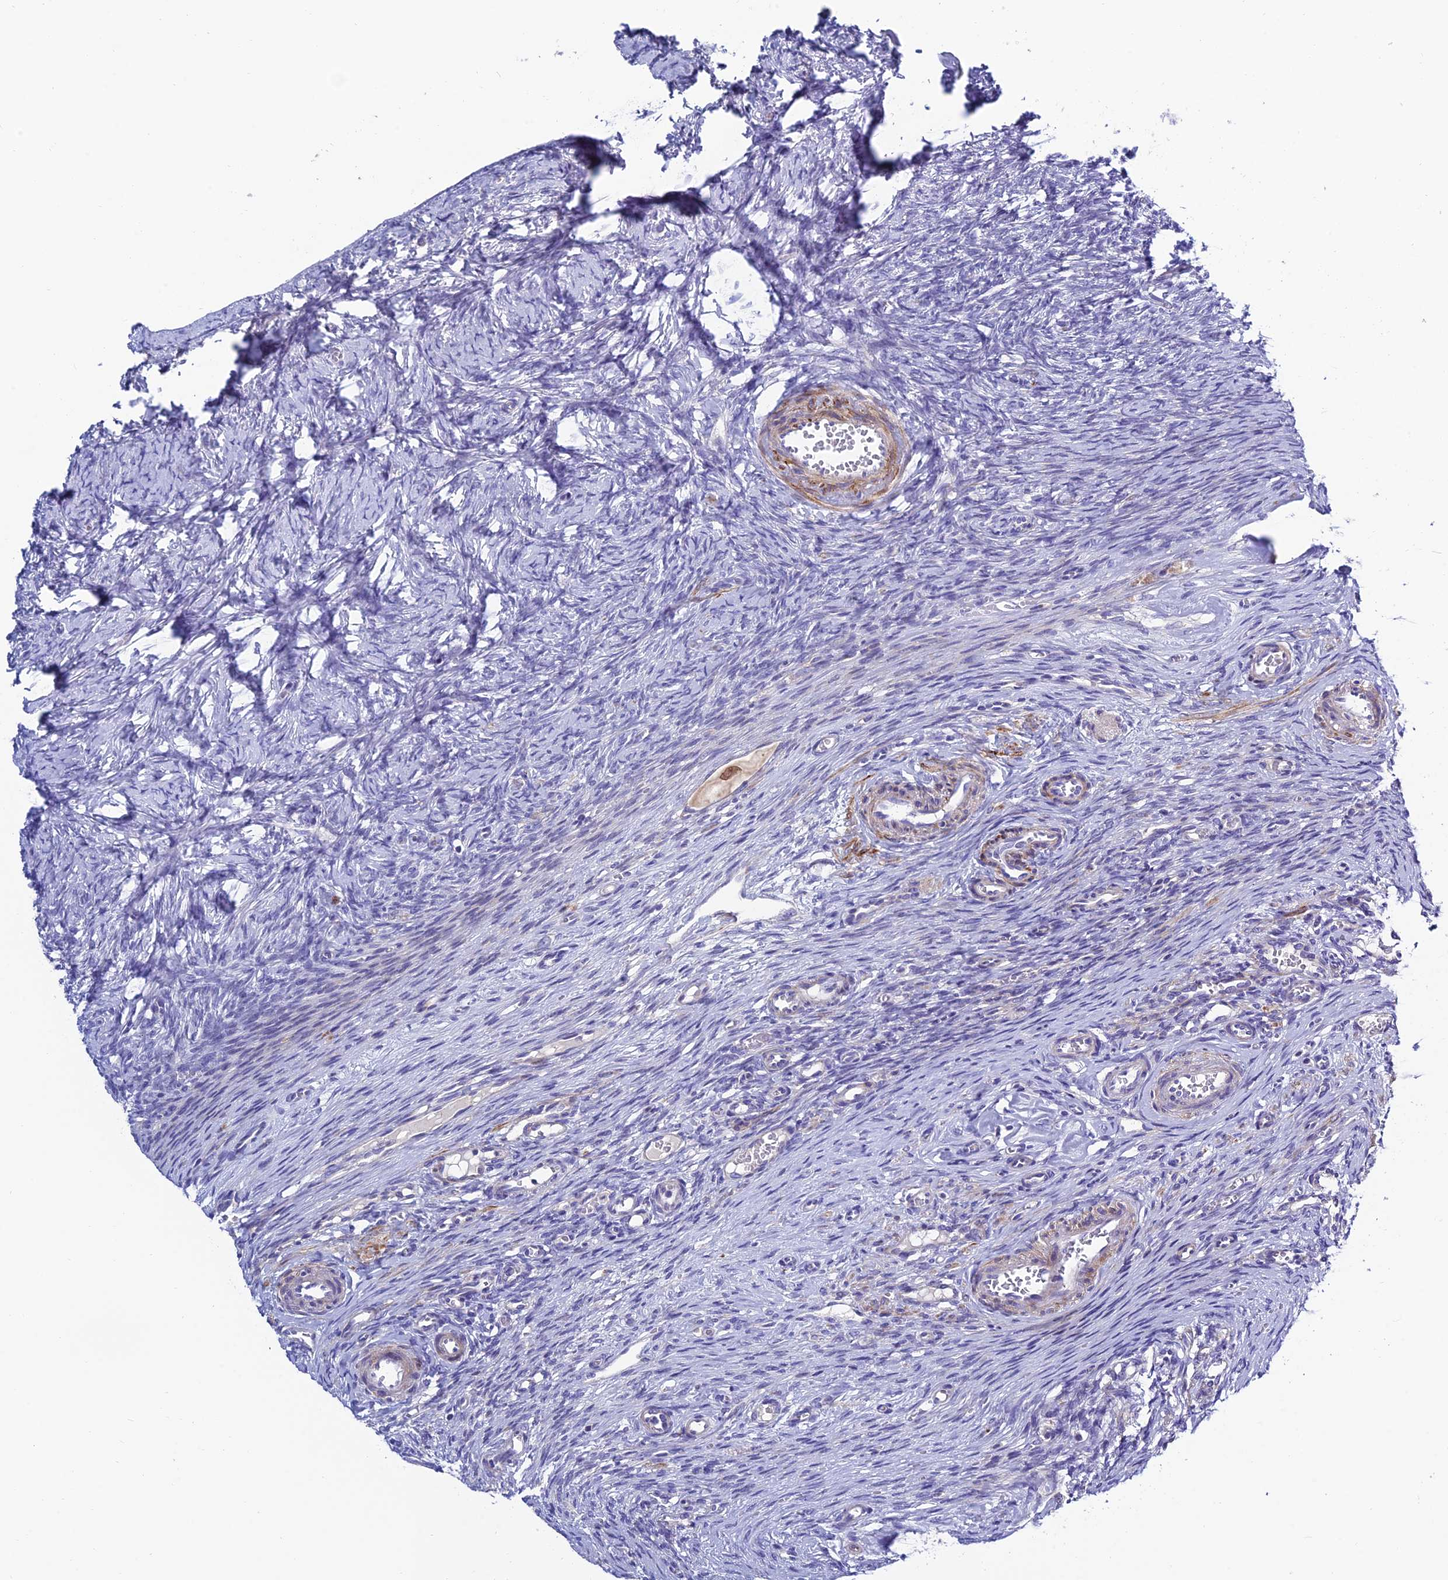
{"staining": {"intensity": "negative", "quantity": "none", "location": "none"}, "tissue": "ovary", "cell_type": "Ovarian stroma cells", "image_type": "normal", "snomed": [{"axis": "morphology", "description": "Adenocarcinoma, NOS"}, {"axis": "topography", "description": "Endometrium"}], "caption": "Protein analysis of unremarkable ovary shows no significant positivity in ovarian stroma cells. Nuclei are stained in blue.", "gene": "FAM178B", "patient": {"sex": "female", "age": 32}}